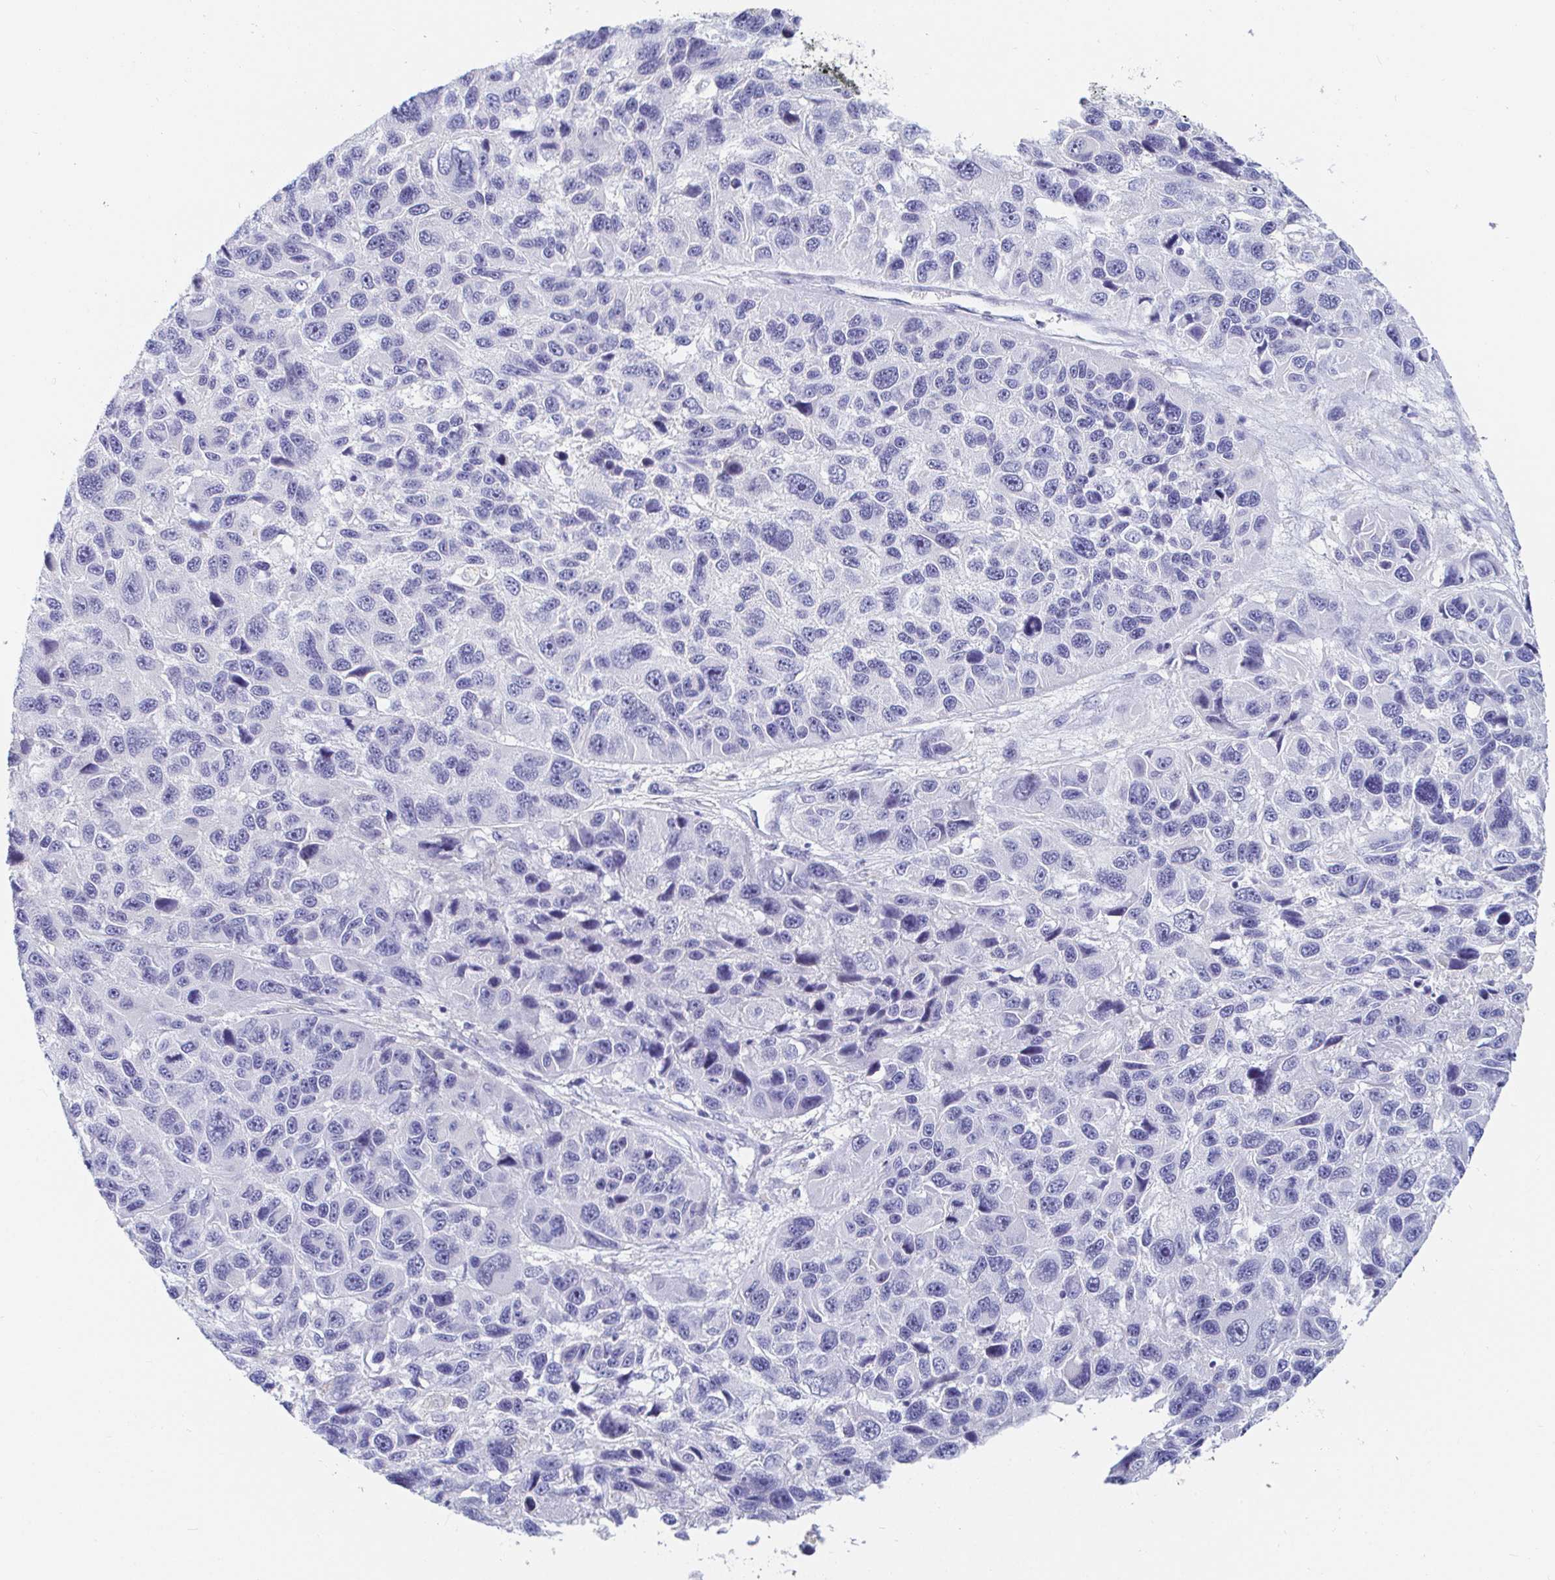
{"staining": {"intensity": "negative", "quantity": "none", "location": "none"}, "tissue": "melanoma", "cell_type": "Tumor cells", "image_type": "cancer", "snomed": [{"axis": "morphology", "description": "Malignant melanoma, NOS"}, {"axis": "topography", "description": "Skin"}], "caption": "DAB (3,3'-diaminobenzidine) immunohistochemical staining of human malignant melanoma exhibits no significant expression in tumor cells.", "gene": "PDE6B", "patient": {"sex": "male", "age": 53}}